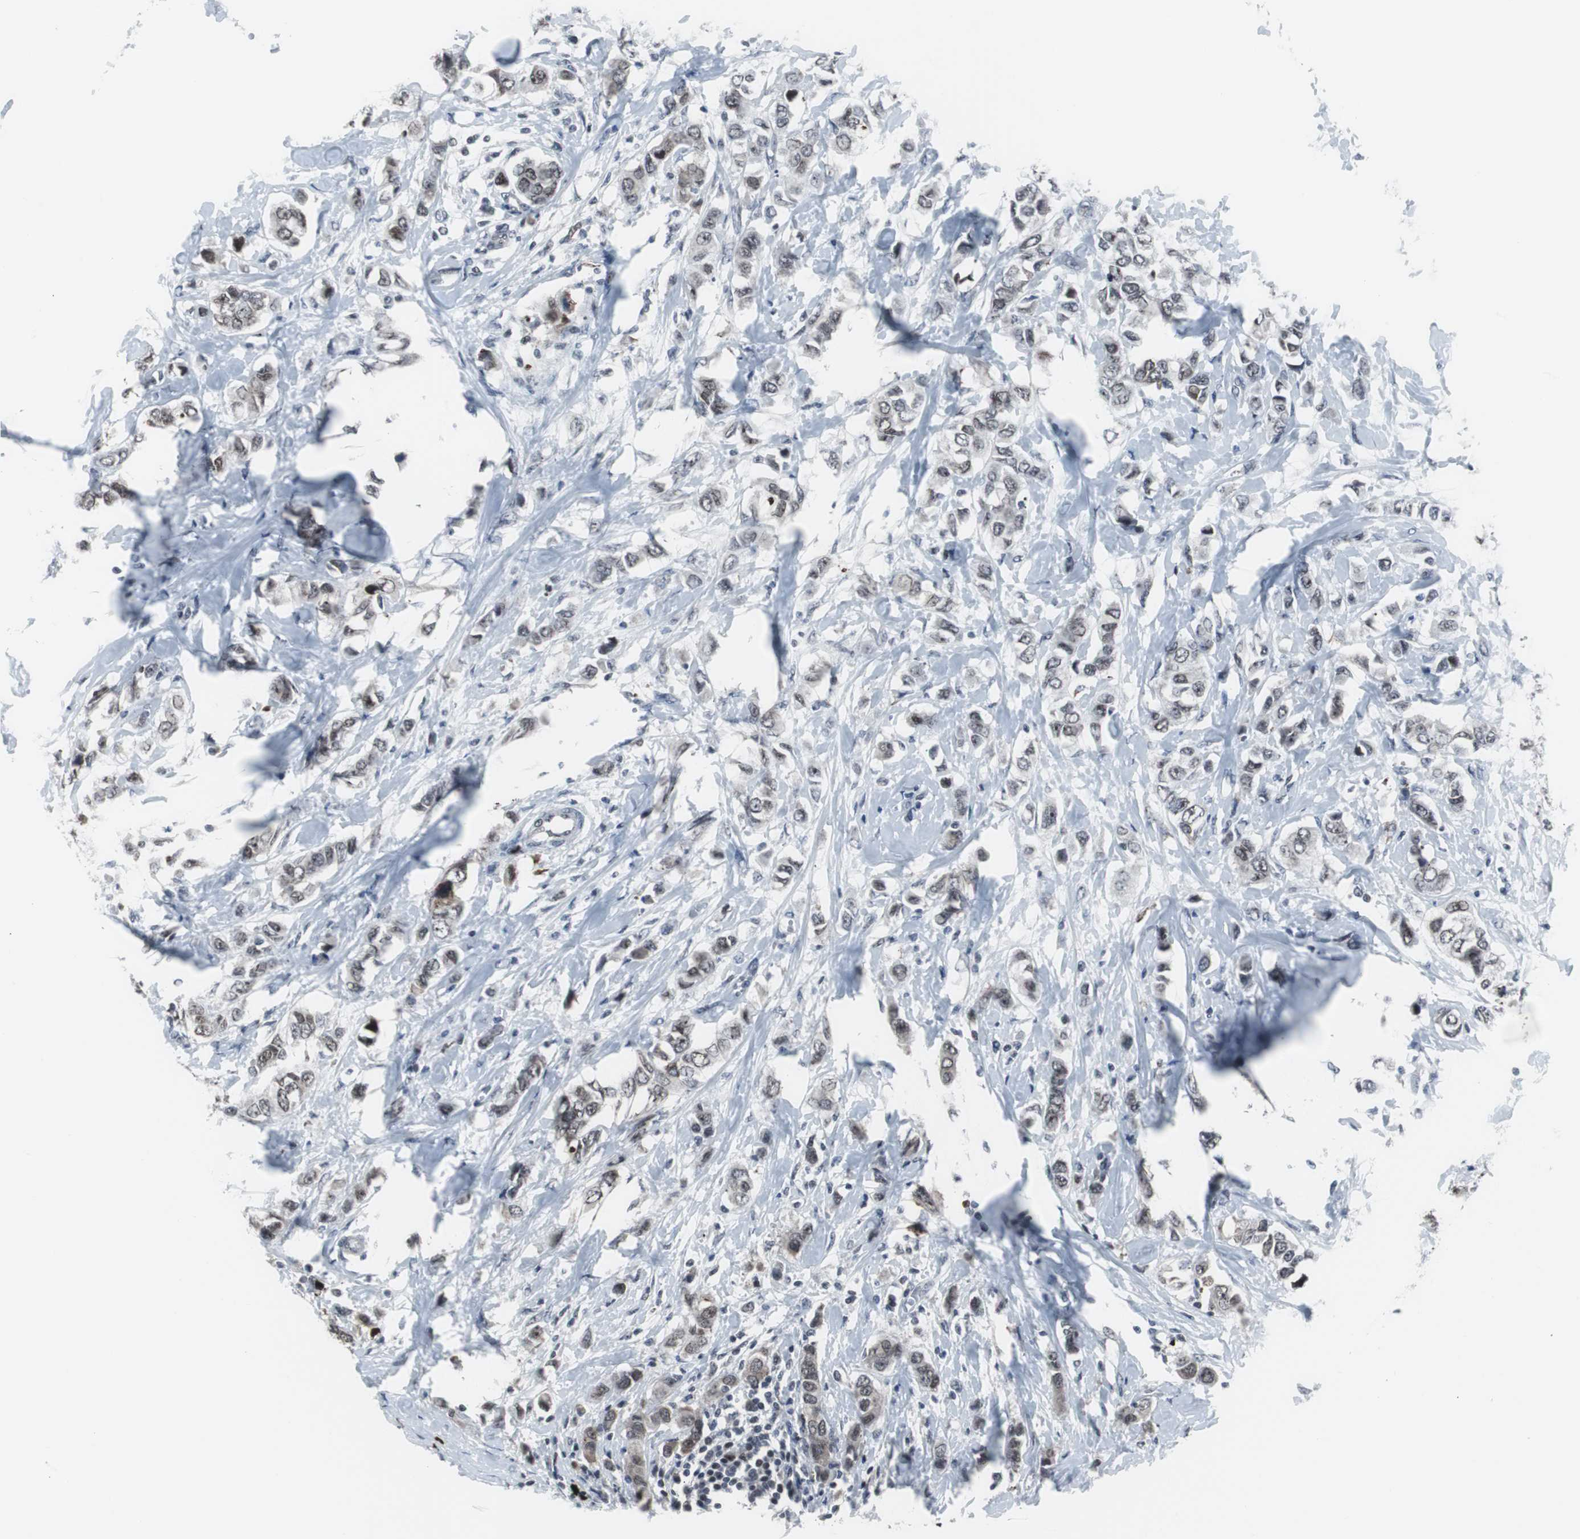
{"staining": {"intensity": "weak", "quantity": ">75%", "location": "nuclear"}, "tissue": "breast cancer", "cell_type": "Tumor cells", "image_type": "cancer", "snomed": [{"axis": "morphology", "description": "Duct carcinoma"}, {"axis": "topography", "description": "Breast"}], "caption": "The micrograph reveals staining of breast cancer (intraductal carcinoma), revealing weak nuclear protein positivity (brown color) within tumor cells.", "gene": "DOK1", "patient": {"sex": "female", "age": 50}}